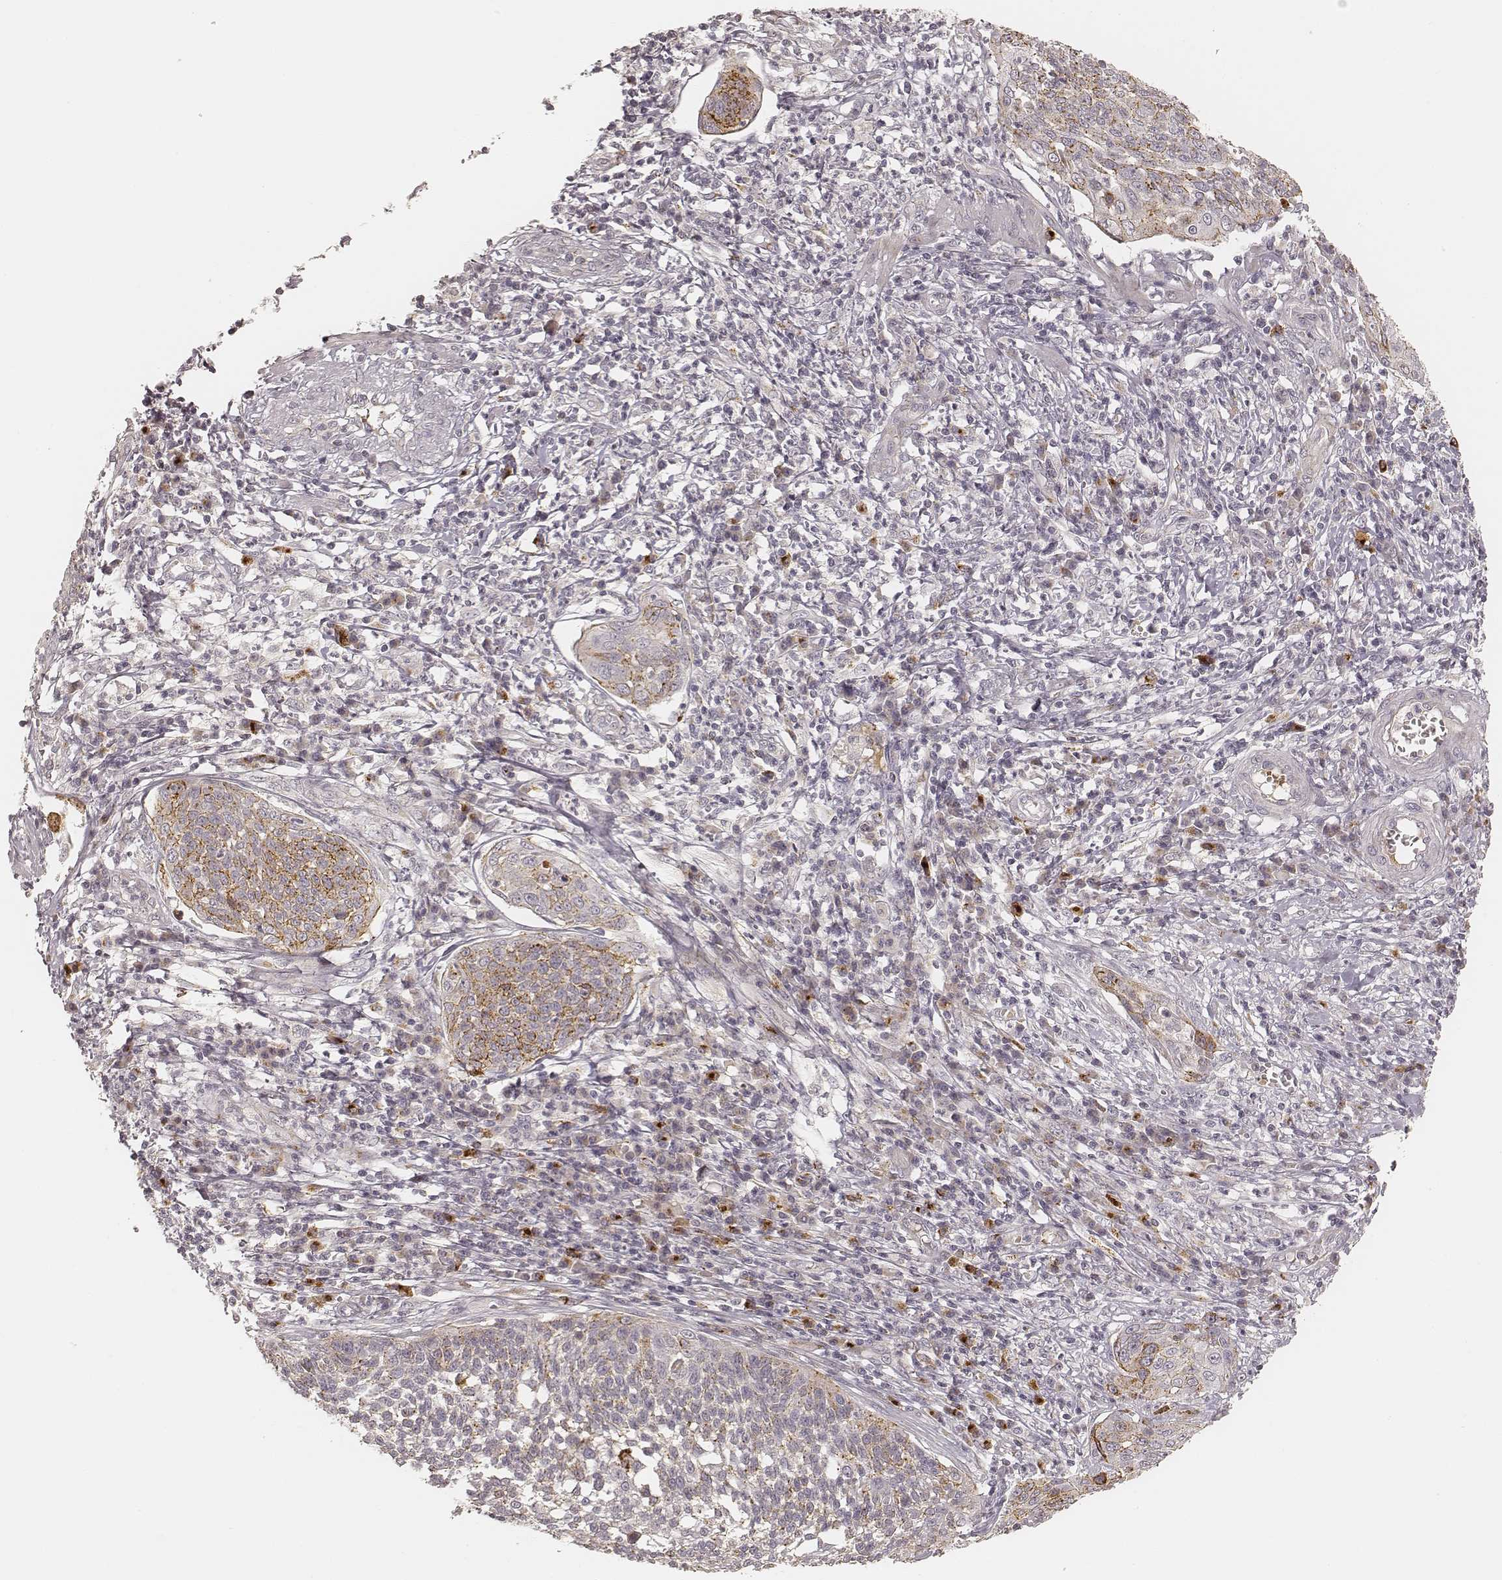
{"staining": {"intensity": "moderate", "quantity": "25%-75%", "location": "cytoplasmic/membranous"}, "tissue": "cervical cancer", "cell_type": "Tumor cells", "image_type": "cancer", "snomed": [{"axis": "morphology", "description": "Squamous cell carcinoma, NOS"}, {"axis": "topography", "description": "Cervix"}], "caption": "The image shows staining of cervical cancer (squamous cell carcinoma), revealing moderate cytoplasmic/membranous protein expression (brown color) within tumor cells.", "gene": "GORASP2", "patient": {"sex": "female", "age": 34}}